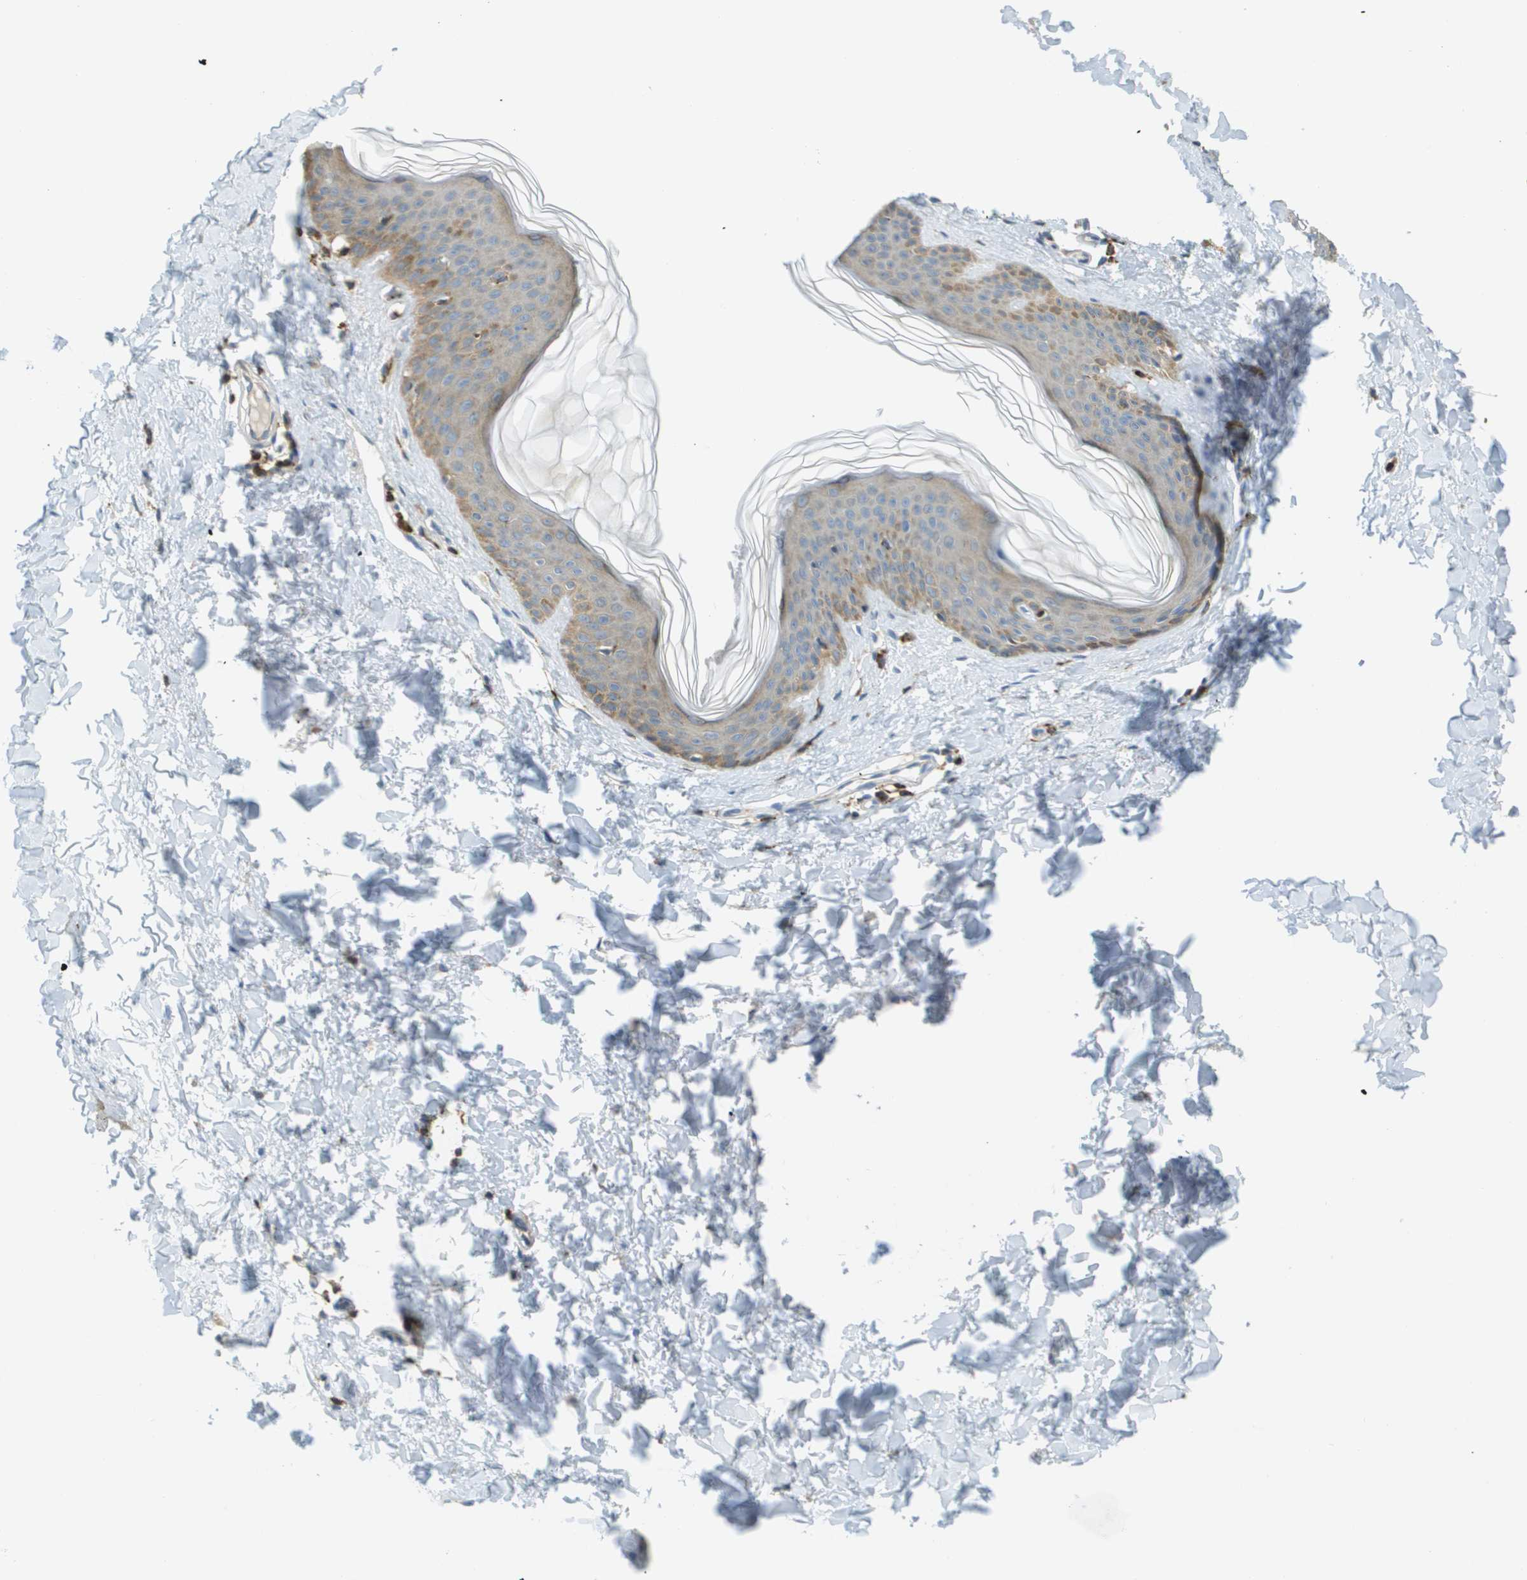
{"staining": {"intensity": "negative", "quantity": "none", "location": "none"}, "tissue": "skin", "cell_type": "Fibroblasts", "image_type": "normal", "snomed": [{"axis": "morphology", "description": "Normal tissue, NOS"}, {"axis": "topography", "description": "Skin"}], "caption": "Human skin stained for a protein using IHC displays no expression in fibroblasts.", "gene": "PLBD2", "patient": {"sex": "female", "age": 17}}